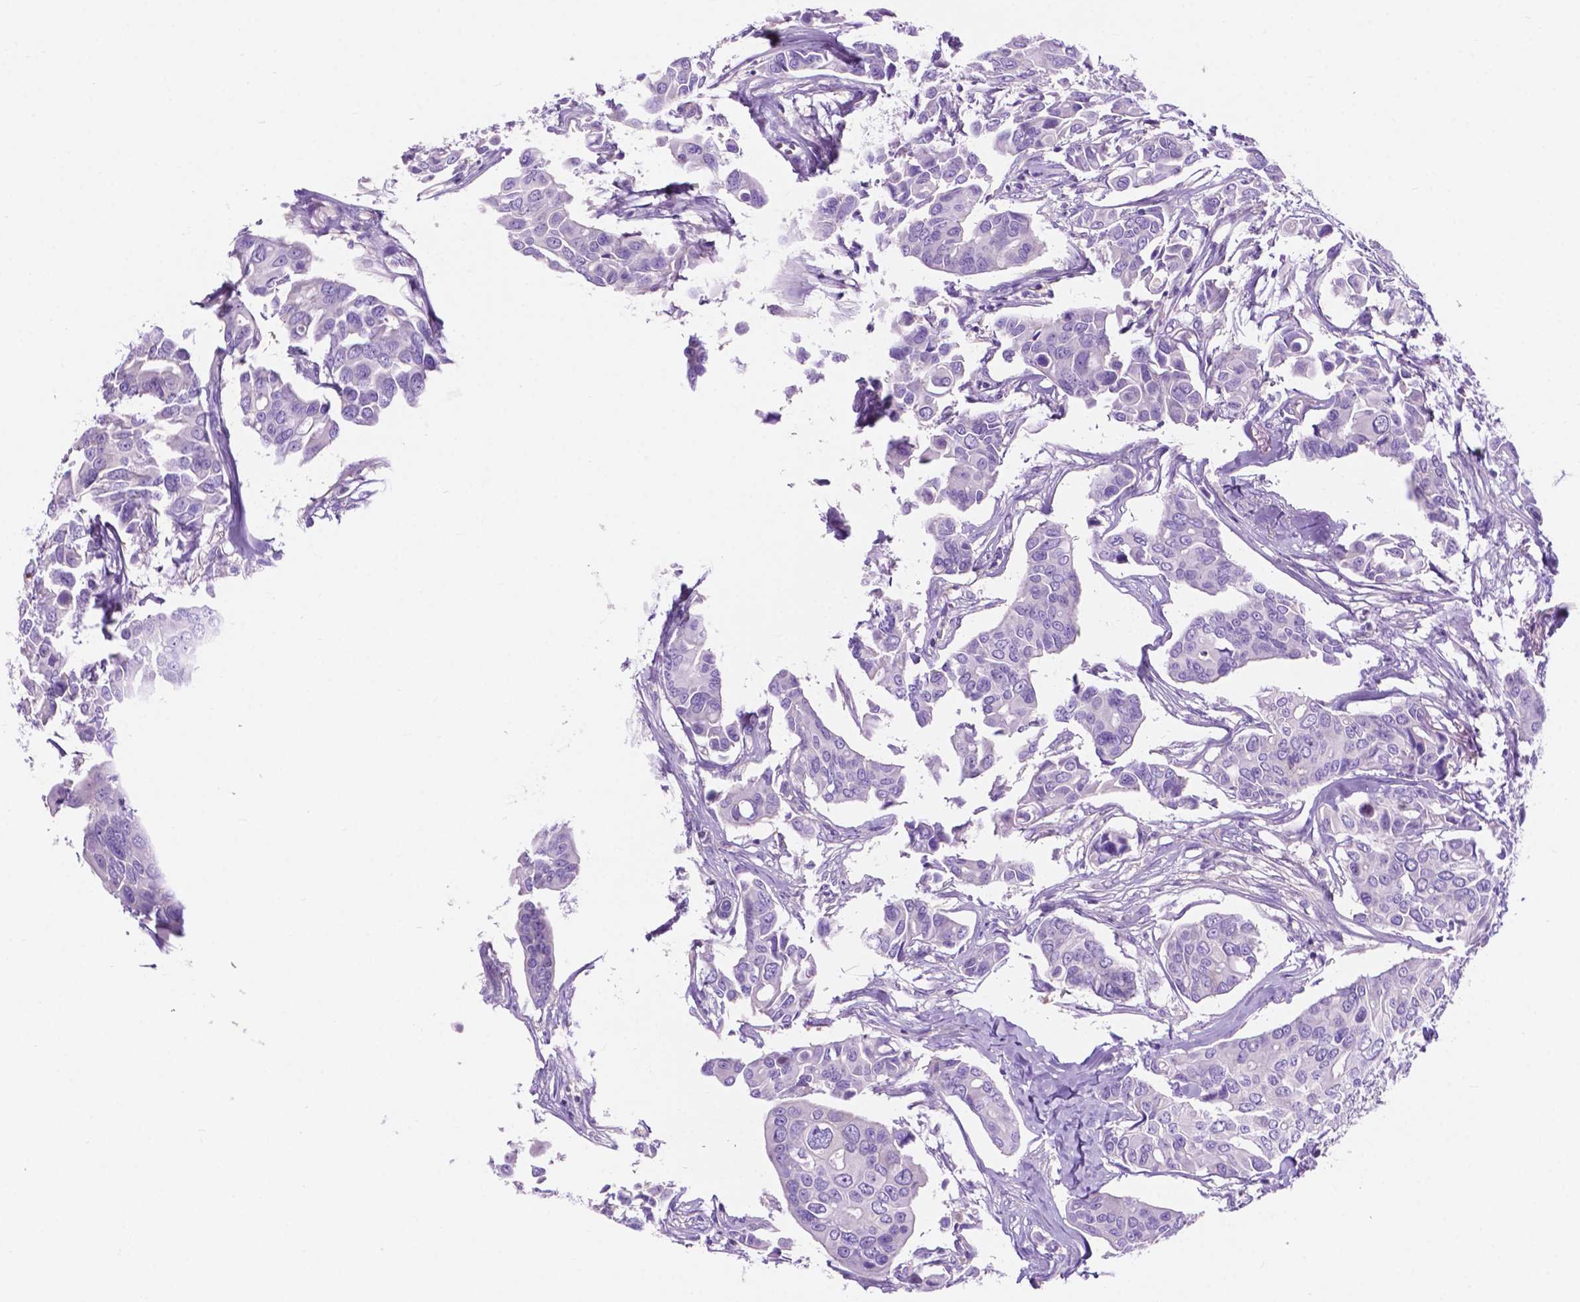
{"staining": {"intensity": "negative", "quantity": "none", "location": "none"}, "tissue": "breast cancer", "cell_type": "Tumor cells", "image_type": "cancer", "snomed": [{"axis": "morphology", "description": "Duct carcinoma"}, {"axis": "topography", "description": "Breast"}], "caption": "Tumor cells show no significant protein staining in breast invasive ductal carcinoma. The staining was performed using DAB to visualize the protein expression in brown, while the nuclei were stained in blue with hematoxylin (Magnification: 20x).", "gene": "IGFN1", "patient": {"sex": "female", "age": 54}}